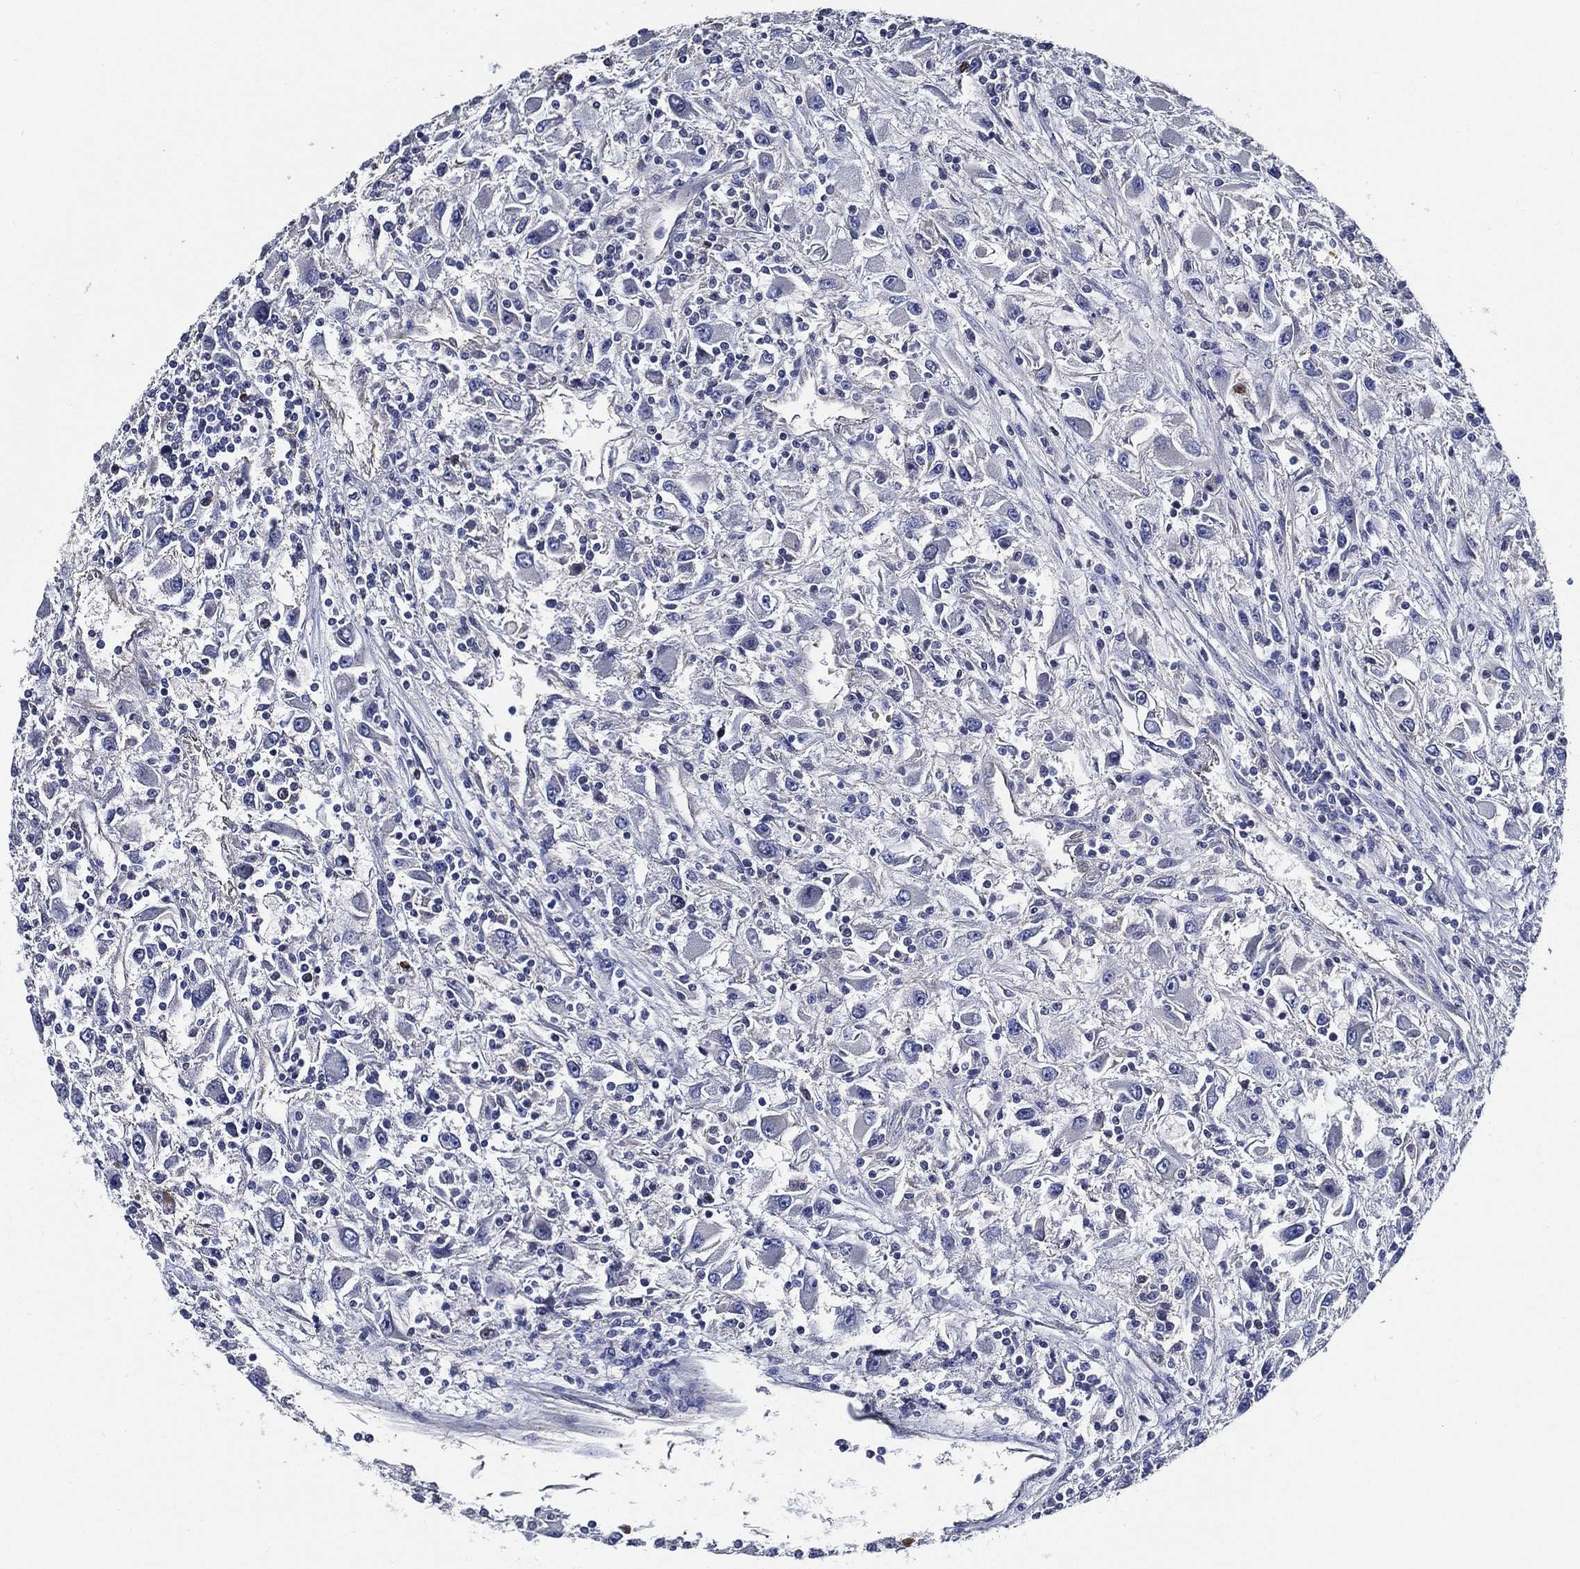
{"staining": {"intensity": "negative", "quantity": "none", "location": "none"}, "tissue": "renal cancer", "cell_type": "Tumor cells", "image_type": "cancer", "snomed": [{"axis": "morphology", "description": "Adenocarcinoma, NOS"}, {"axis": "topography", "description": "Kidney"}], "caption": "Renal cancer (adenocarcinoma) was stained to show a protein in brown. There is no significant staining in tumor cells.", "gene": "KIF20B", "patient": {"sex": "female", "age": 67}}